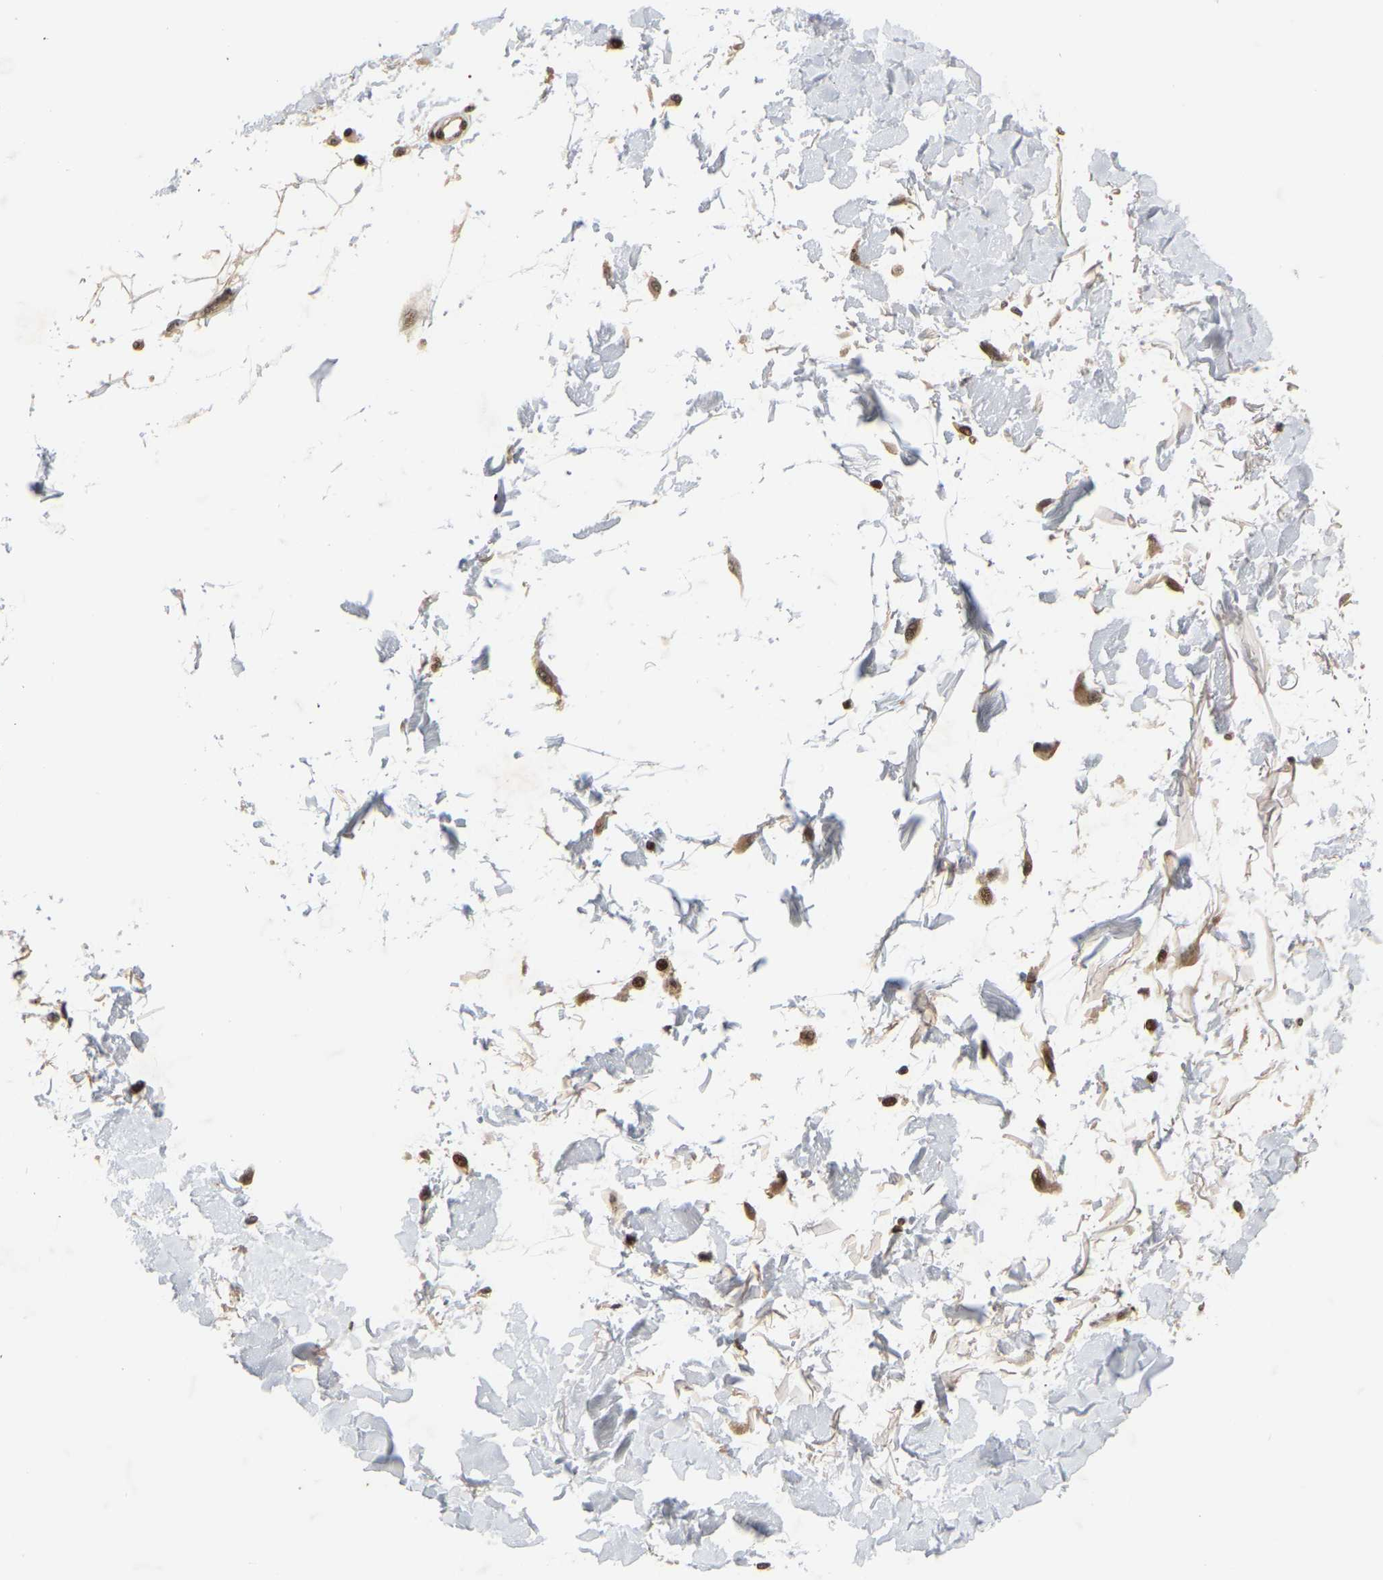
{"staining": {"intensity": "moderate", "quantity": ">75%", "location": "cytoplasmic/membranous,nuclear"}, "tissue": "adipose tissue", "cell_type": "Adipocytes", "image_type": "normal", "snomed": [{"axis": "morphology", "description": "Squamous cell carcinoma, NOS"}, {"axis": "topography", "description": "Skin"}], "caption": "Immunohistochemistry photomicrograph of normal adipose tissue: adipose tissue stained using immunohistochemistry demonstrates medium levels of moderate protein expression localized specifically in the cytoplasmic/membranous,nuclear of adipocytes, appearing as a cytoplasmic/membranous,nuclear brown color.", "gene": "NFE2L2", "patient": {"sex": "male", "age": 83}}